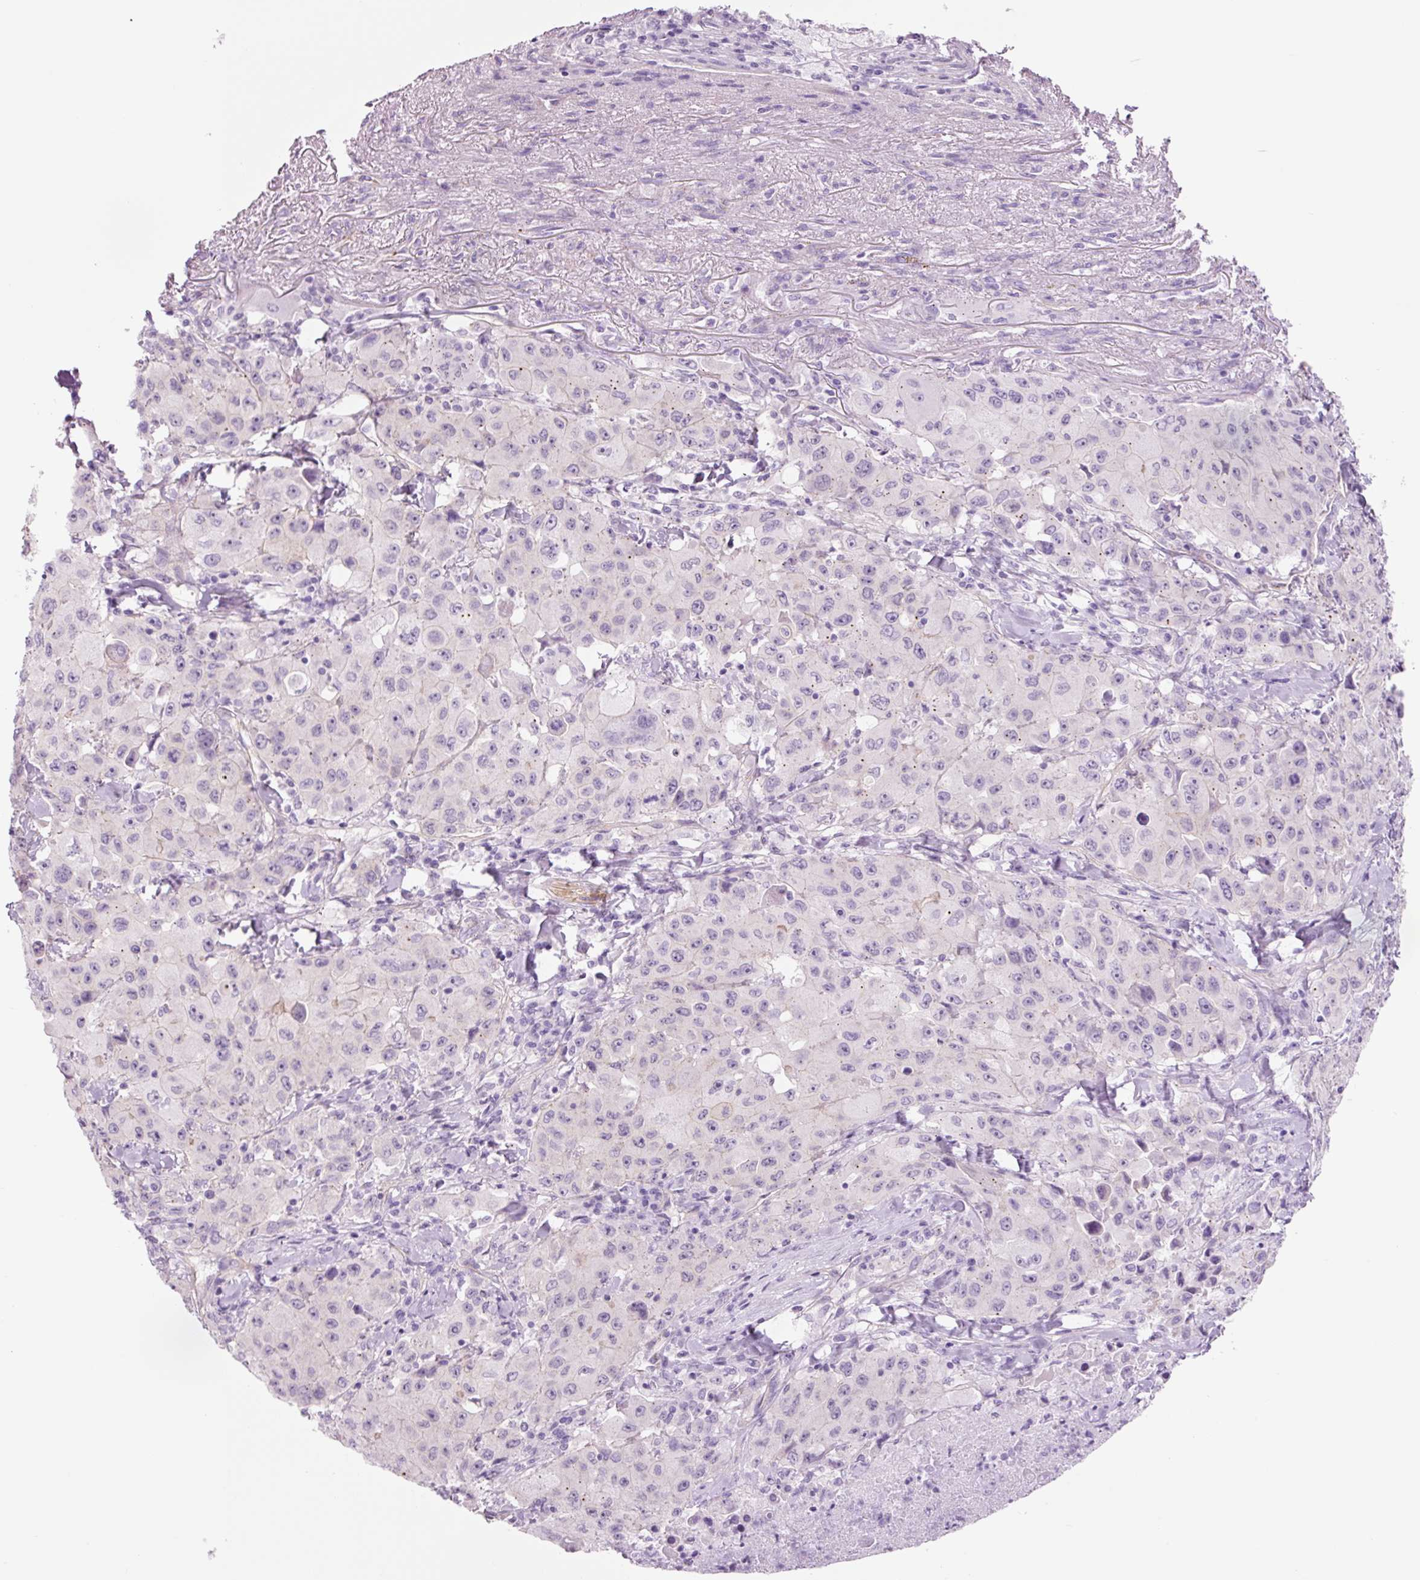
{"staining": {"intensity": "negative", "quantity": "none", "location": "none"}, "tissue": "lung cancer", "cell_type": "Tumor cells", "image_type": "cancer", "snomed": [{"axis": "morphology", "description": "Squamous cell carcinoma, NOS"}, {"axis": "topography", "description": "Lung"}], "caption": "Tumor cells show no significant expression in squamous cell carcinoma (lung). (Immunohistochemistry (ihc), brightfield microscopy, high magnification).", "gene": "HSPA4L", "patient": {"sex": "male", "age": 63}}